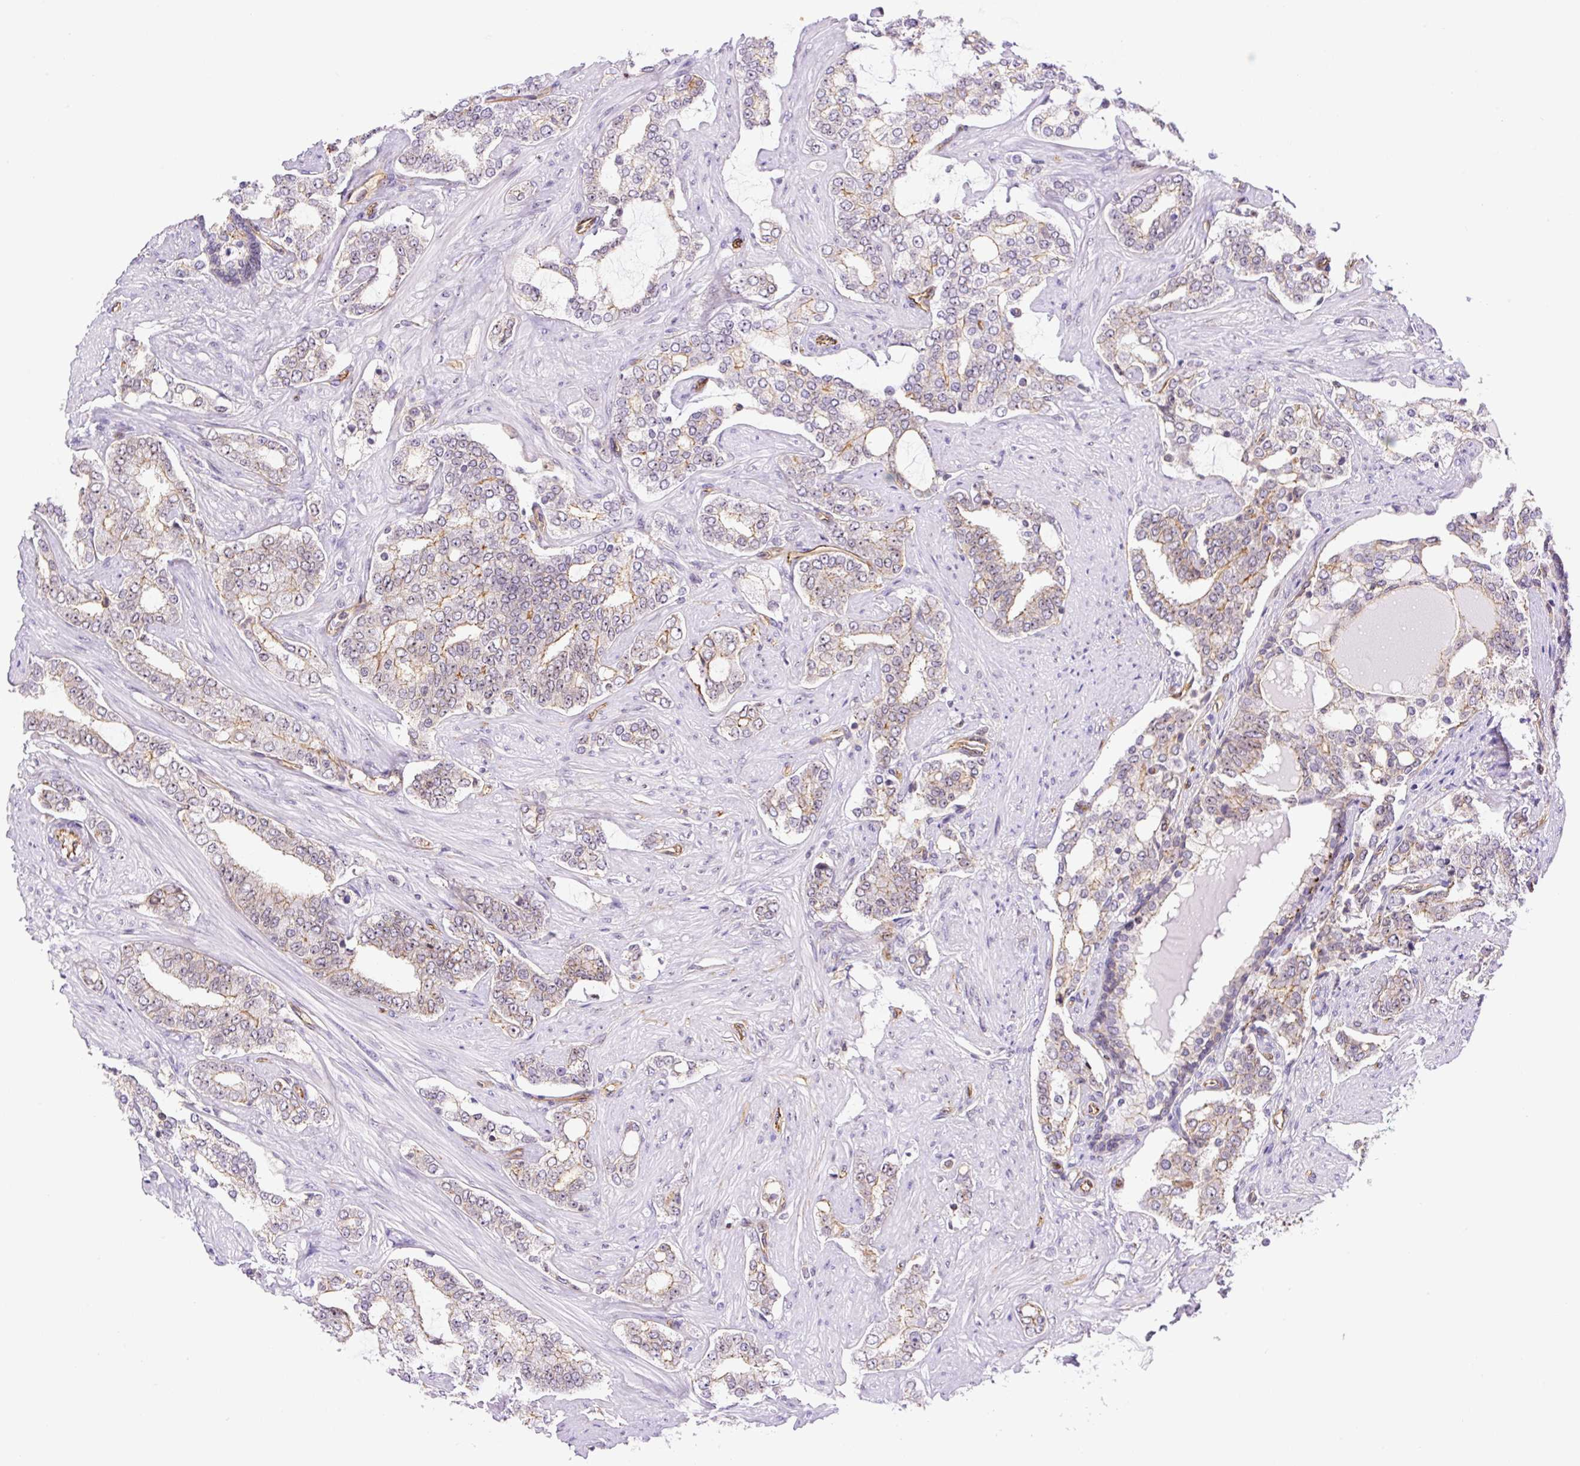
{"staining": {"intensity": "moderate", "quantity": "<25%", "location": "cytoplasmic/membranous"}, "tissue": "prostate cancer", "cell_type": "Tumor cells", "image_type": "cancer", "snomed": [{"axis": "morphology", "description": "Adenocarcinoma, High grade"}, {"axis": "topography", "description": "Prostate"}], "caption": "Prostate cancer (high-grade adenocarcinoma) stained with a brown dye displays moderate cytoplasmic/membranous positive staining in about <25% of tumor cells.", "gene": "MYO5C", "patient": {"sex": "male", "age": 64}}